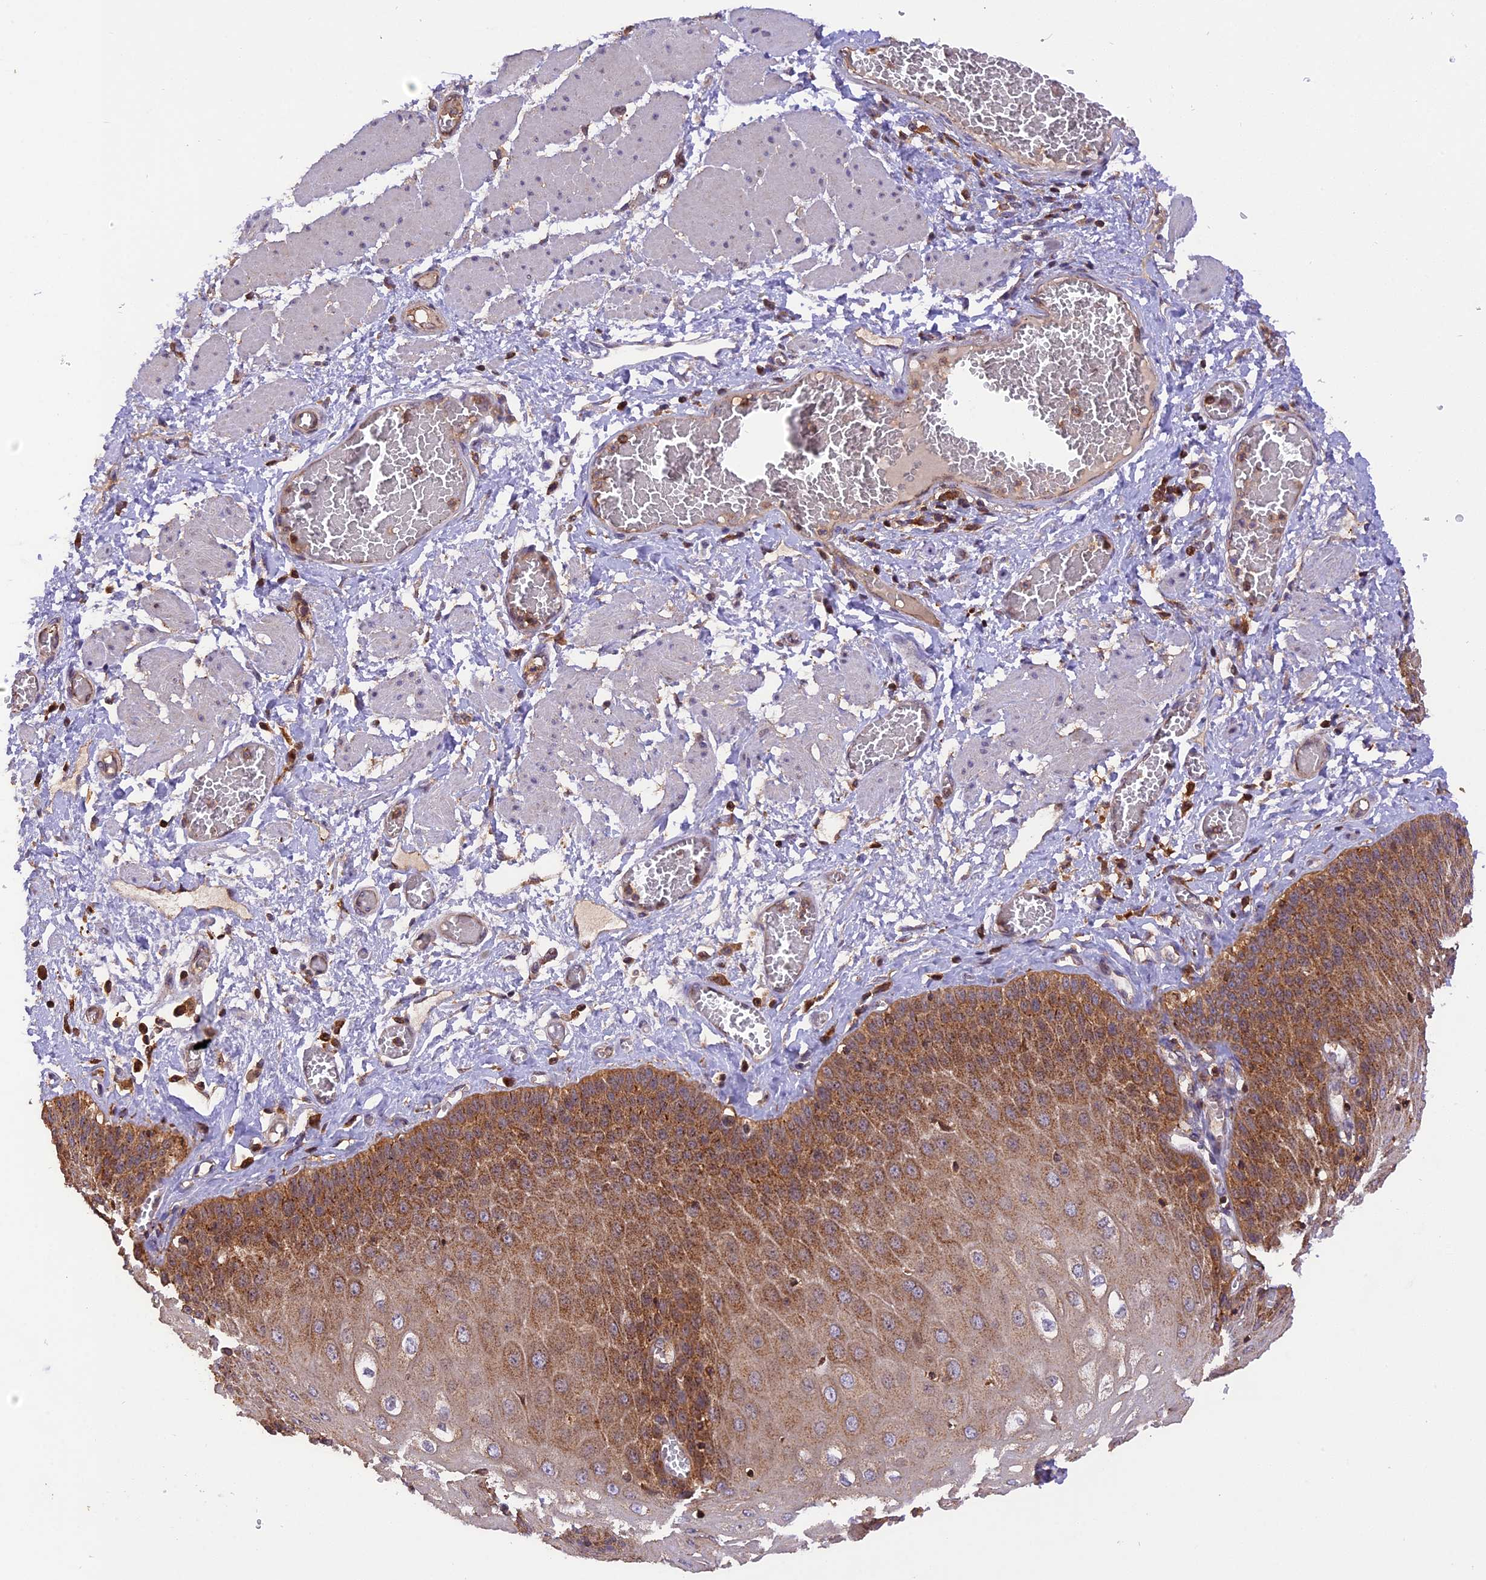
{"staining": {"intensity": "moderate", "quantity": ">75%", "location": "cytoplasmic/membranous"}, "tissue": "esophagus", "cell_type": "Squamous epithelial cells", "image_type": "normal", "snomed": [{"axis": "morphology", "description": "Normal tissue, NOS"}, {"axis": "topography", "description": "Esophagus"}], "caption": "Immunohistochemistry image of benign esophagus stained for a protein (brown), which shows medium levels of moderate cytoplasmic/membranous expression in about >75% of squamous epithelial cells.", "gene": "PEX3", "patient": {"sex": "male", "age": 60}}